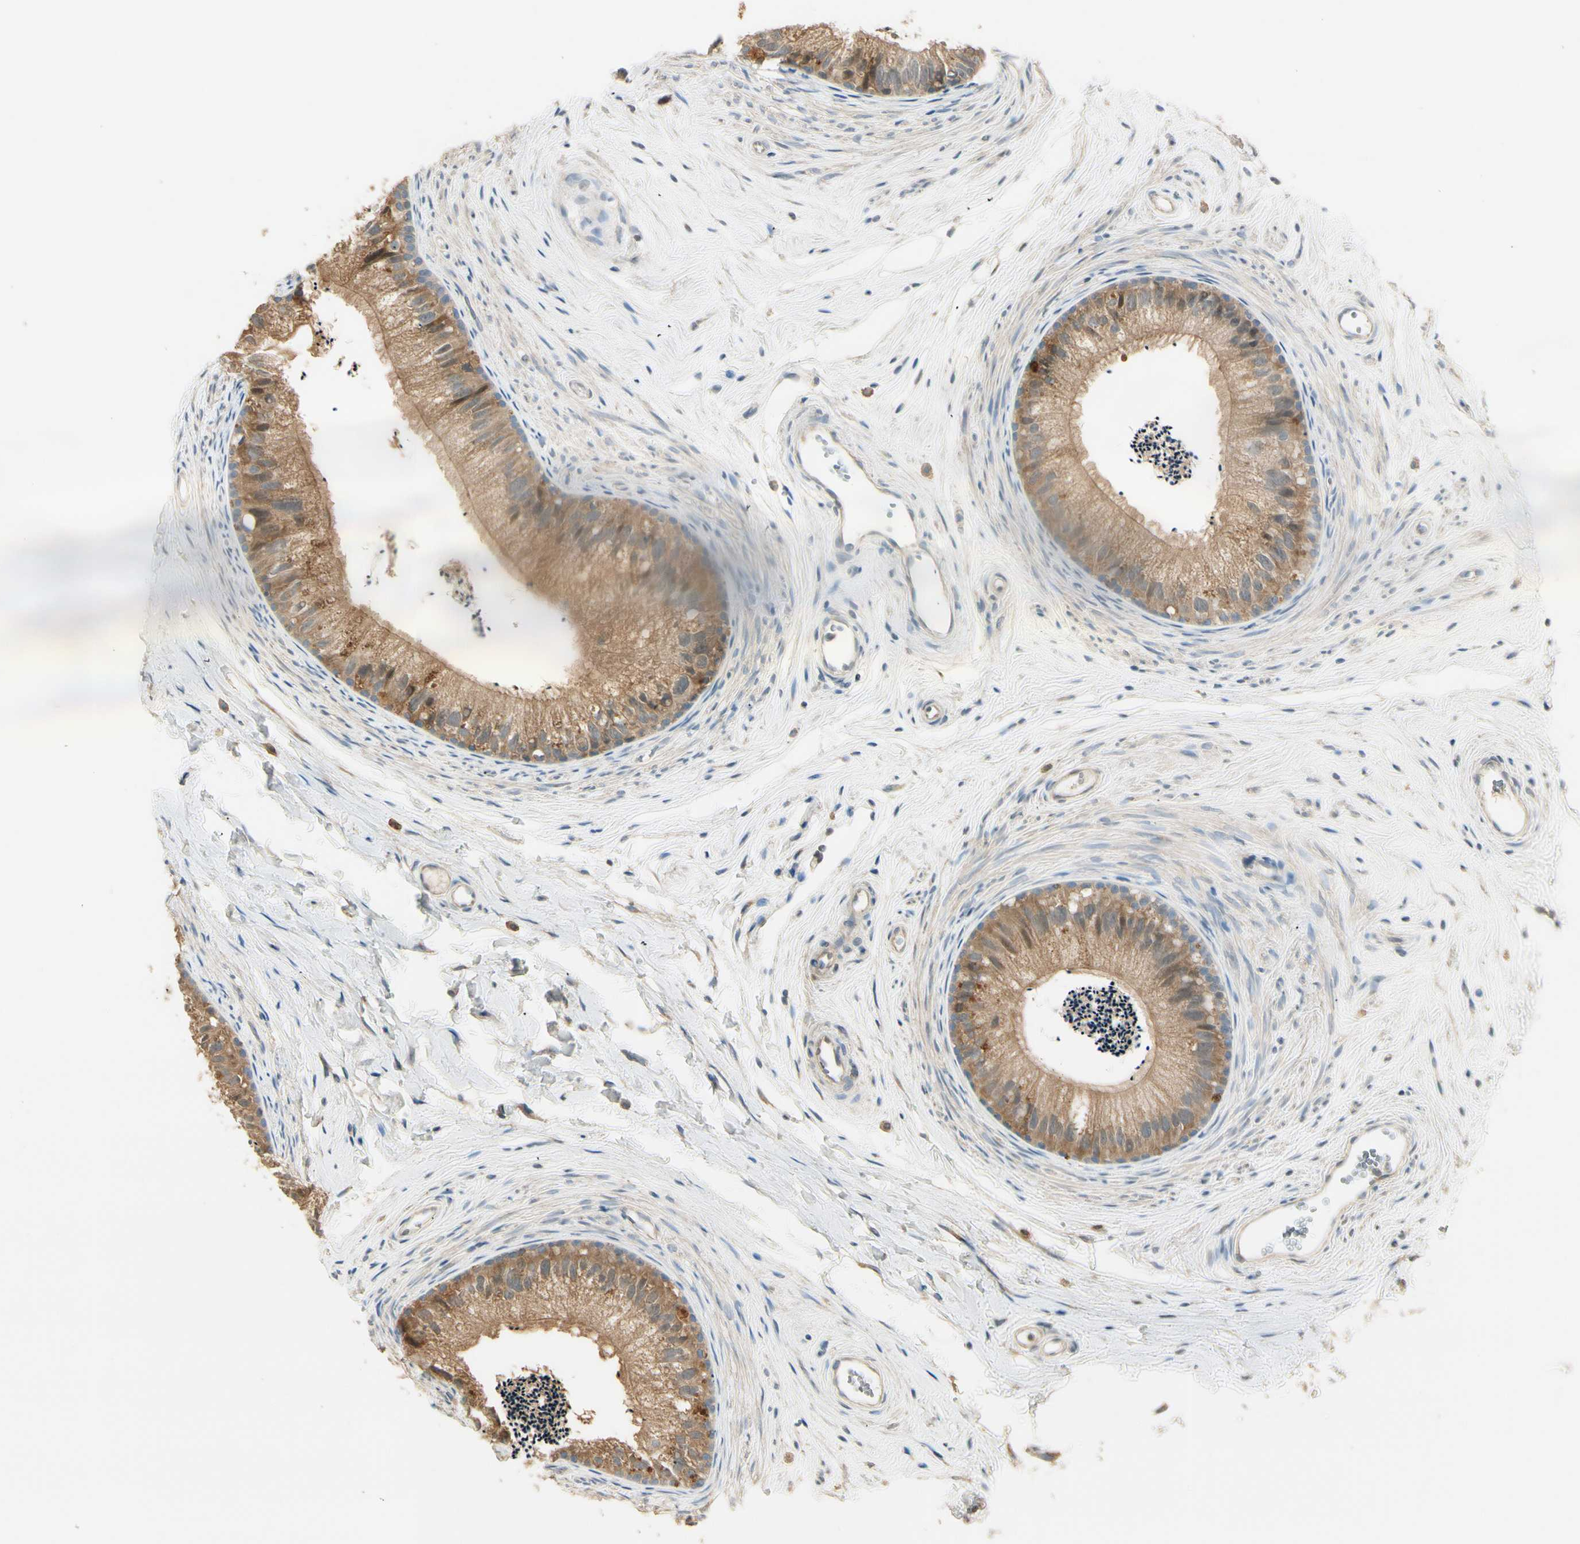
{"staining": {"intensity": "moderate", "quantity": ">75%", "location": "cytoplasmic/membranous"}, "tissue": "epididymis", "cell_type": "Glandular cells", "image_type": "normal", "snomed": [{"axis": "morphology", "description": "Normal tissue, NOS"}, {"axis": "topography", "description": "Epididymis"}], "caption": "Protein expression analysis of benign epididymis shows moderate cytoplasmic/membranous staining in about >75% of glandular cells. (brown staining indicates protein expression, while blue staining denotes nuclei).", "gene": "PLXNA1", "patient": {"sex": "male", "age": 56}}